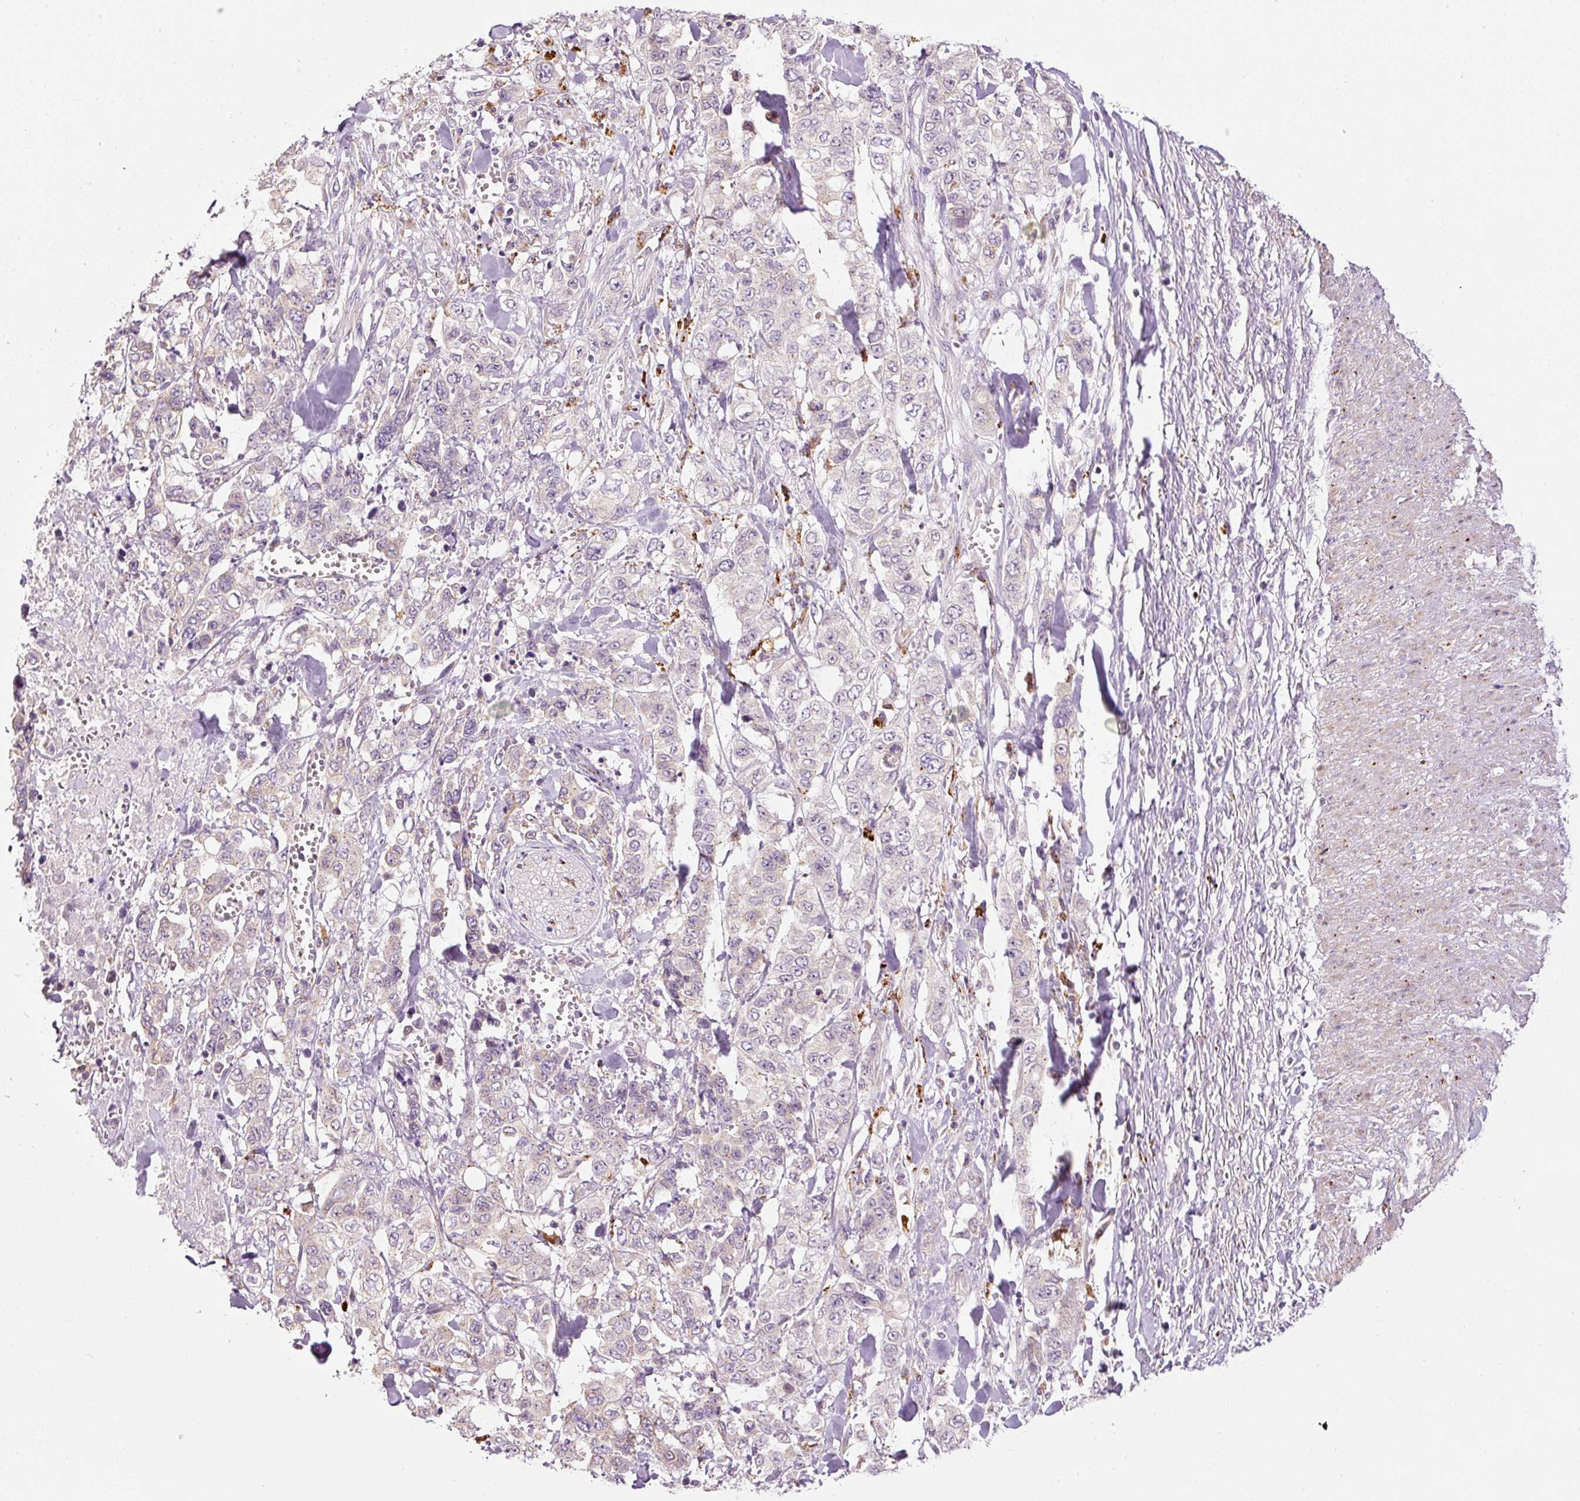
{"staining": {"intensity": "negative", "quantity": "none", "location": "none"}, "tissue": "stomach cancer", "cell_type": "Tumor cells", "image_type": "cancer", "snomed": [{"axis": "morphology", "description": "Adenocarcinoma, NOS"}, {"axis": "topography", "description": "Stomach, upper"}], "caption": "Tumor cells show no significant protein staining in adenocarcinoma (stomach).", "gene": "ZNF639", "patient": {"sex": "male", "age": 62}}